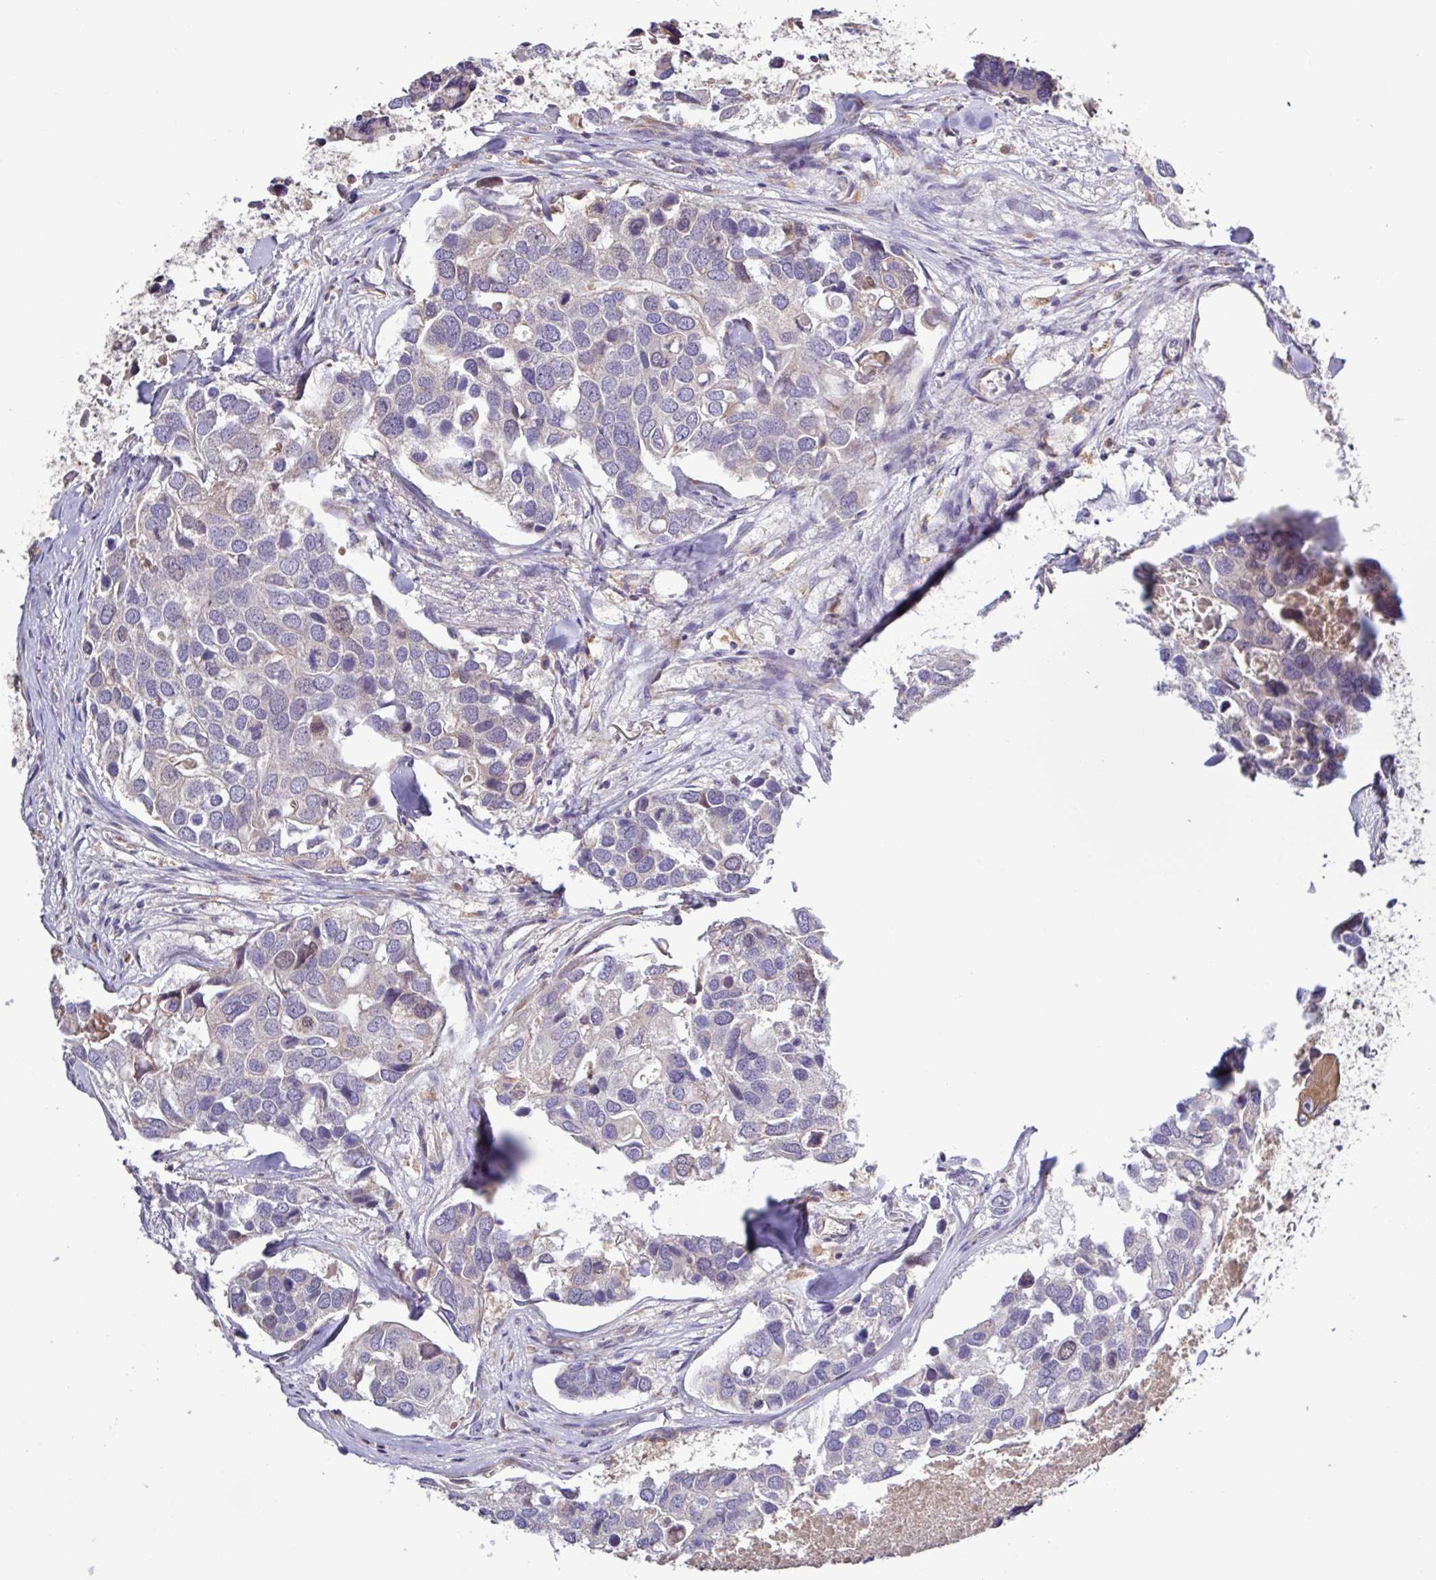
{"staining": {"intensity": "negative", "quantity": "none", "location": "none"}, "tissue": "breast cancer", "cell_type": "Tumor cells", "image_type": "cancer", "snomed": [{"axis": "morphology", "description": "Duct carcinoma"}, {"axis": "topography", "description": "Breast"}], "caption": "The histopathology image reveals no staining of tumor cells in breast cancer.", "gene": "SFTPB", "patient": {"sex": "female", "age": 83}}